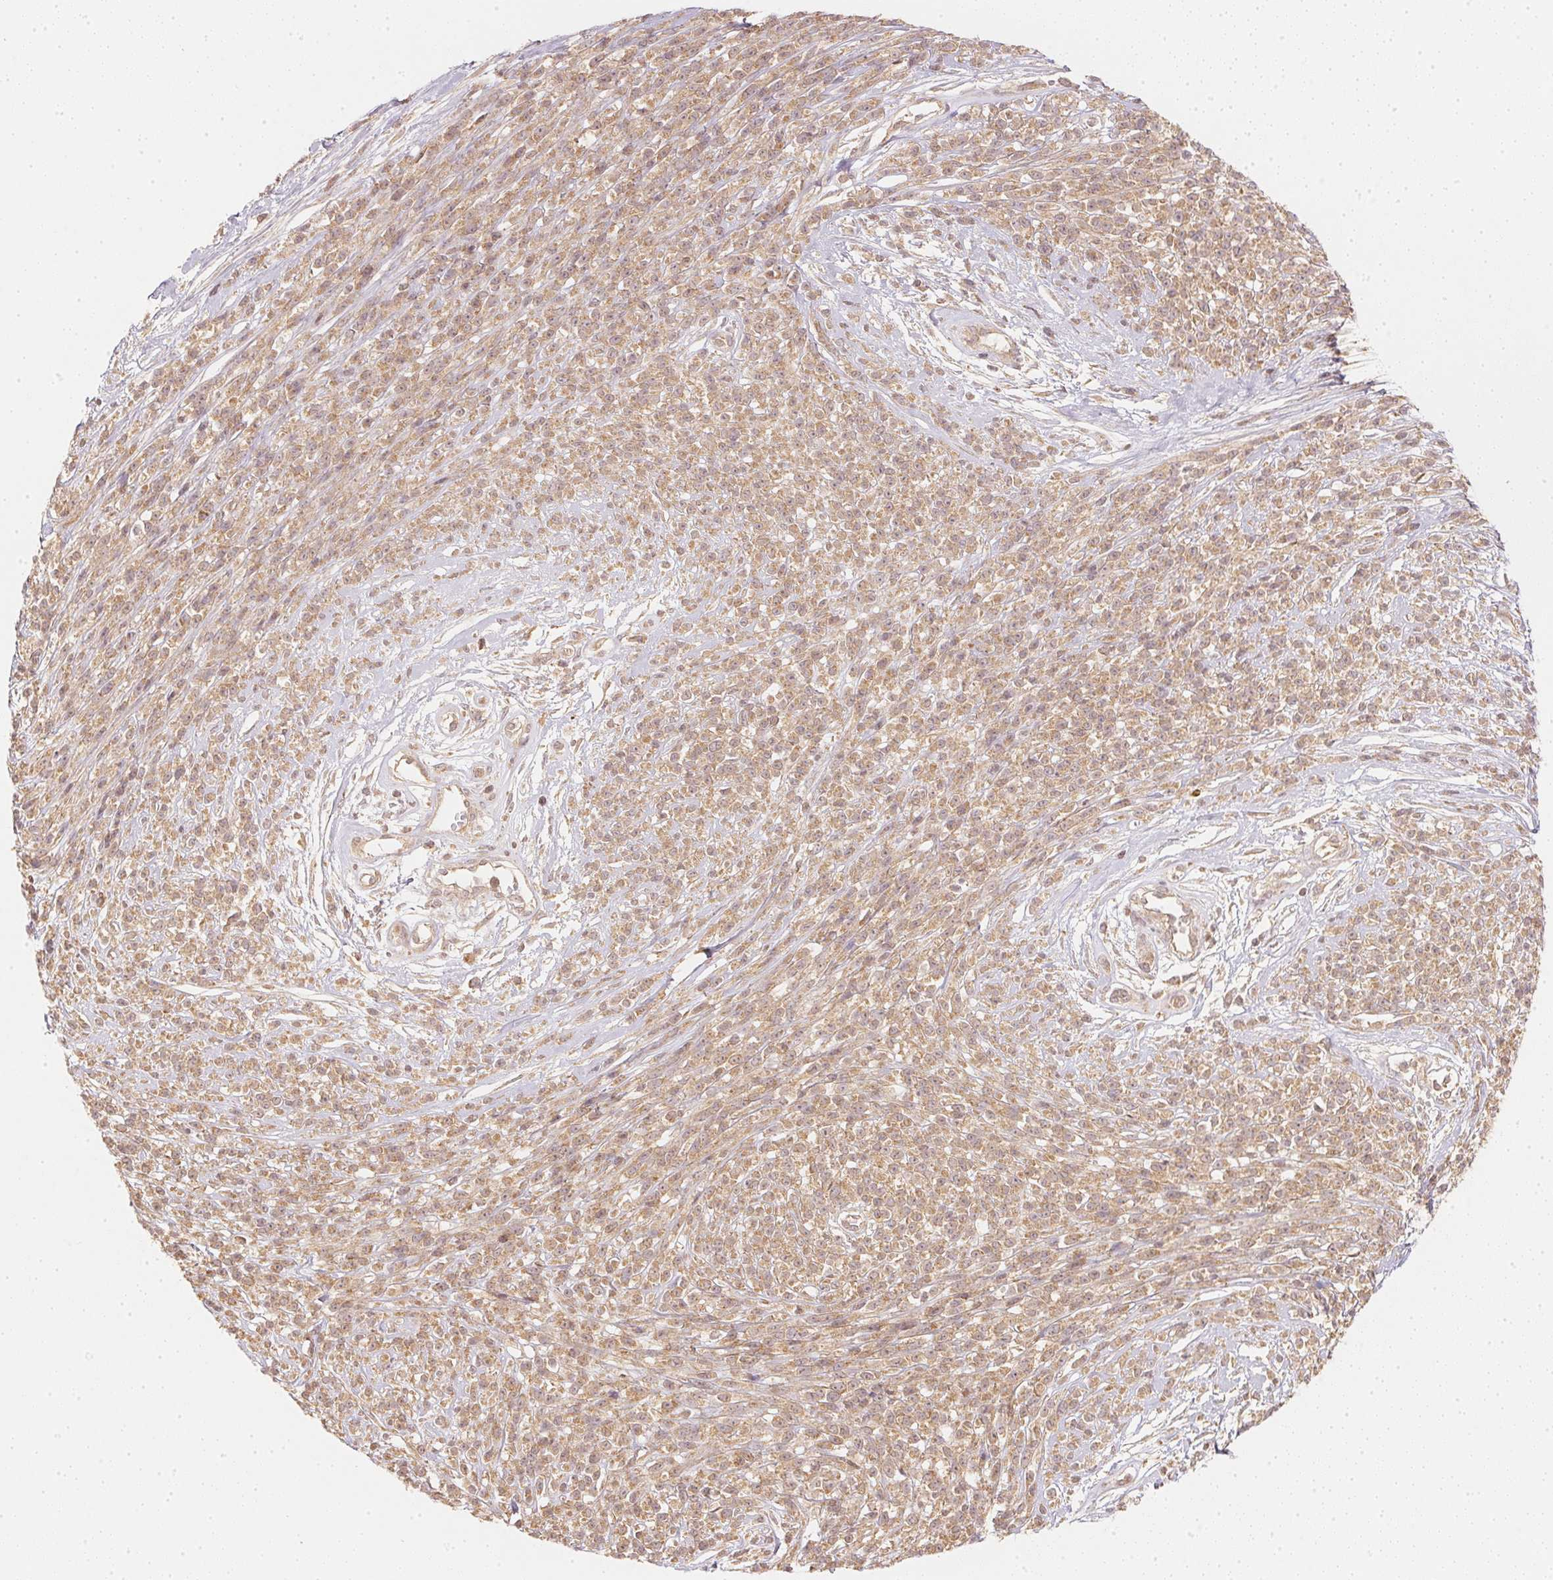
{"staining": {"intensity": "moderate", "quantity": ">75%", "location": "cytoplasmic/membranous"}, "tissue": "melanoma", "cell_type": "Tumor cells", "image_type": "cancer", "snomed": [{"axis": "morphology", "description": "Malignant melanoma, NOS"}, {"axis": "topography", "description": "Skin"}, {"axis": "topography", "description": "Skin of trunk"}], "caption": "This is an image of immunohistochemistry (IHC) staining of melanoma, which shows moderate expression in the cytoplasmic/membranous of tumor cells.", "gene": "WDR54", "patient": {"sex": "male", "age": 74}}